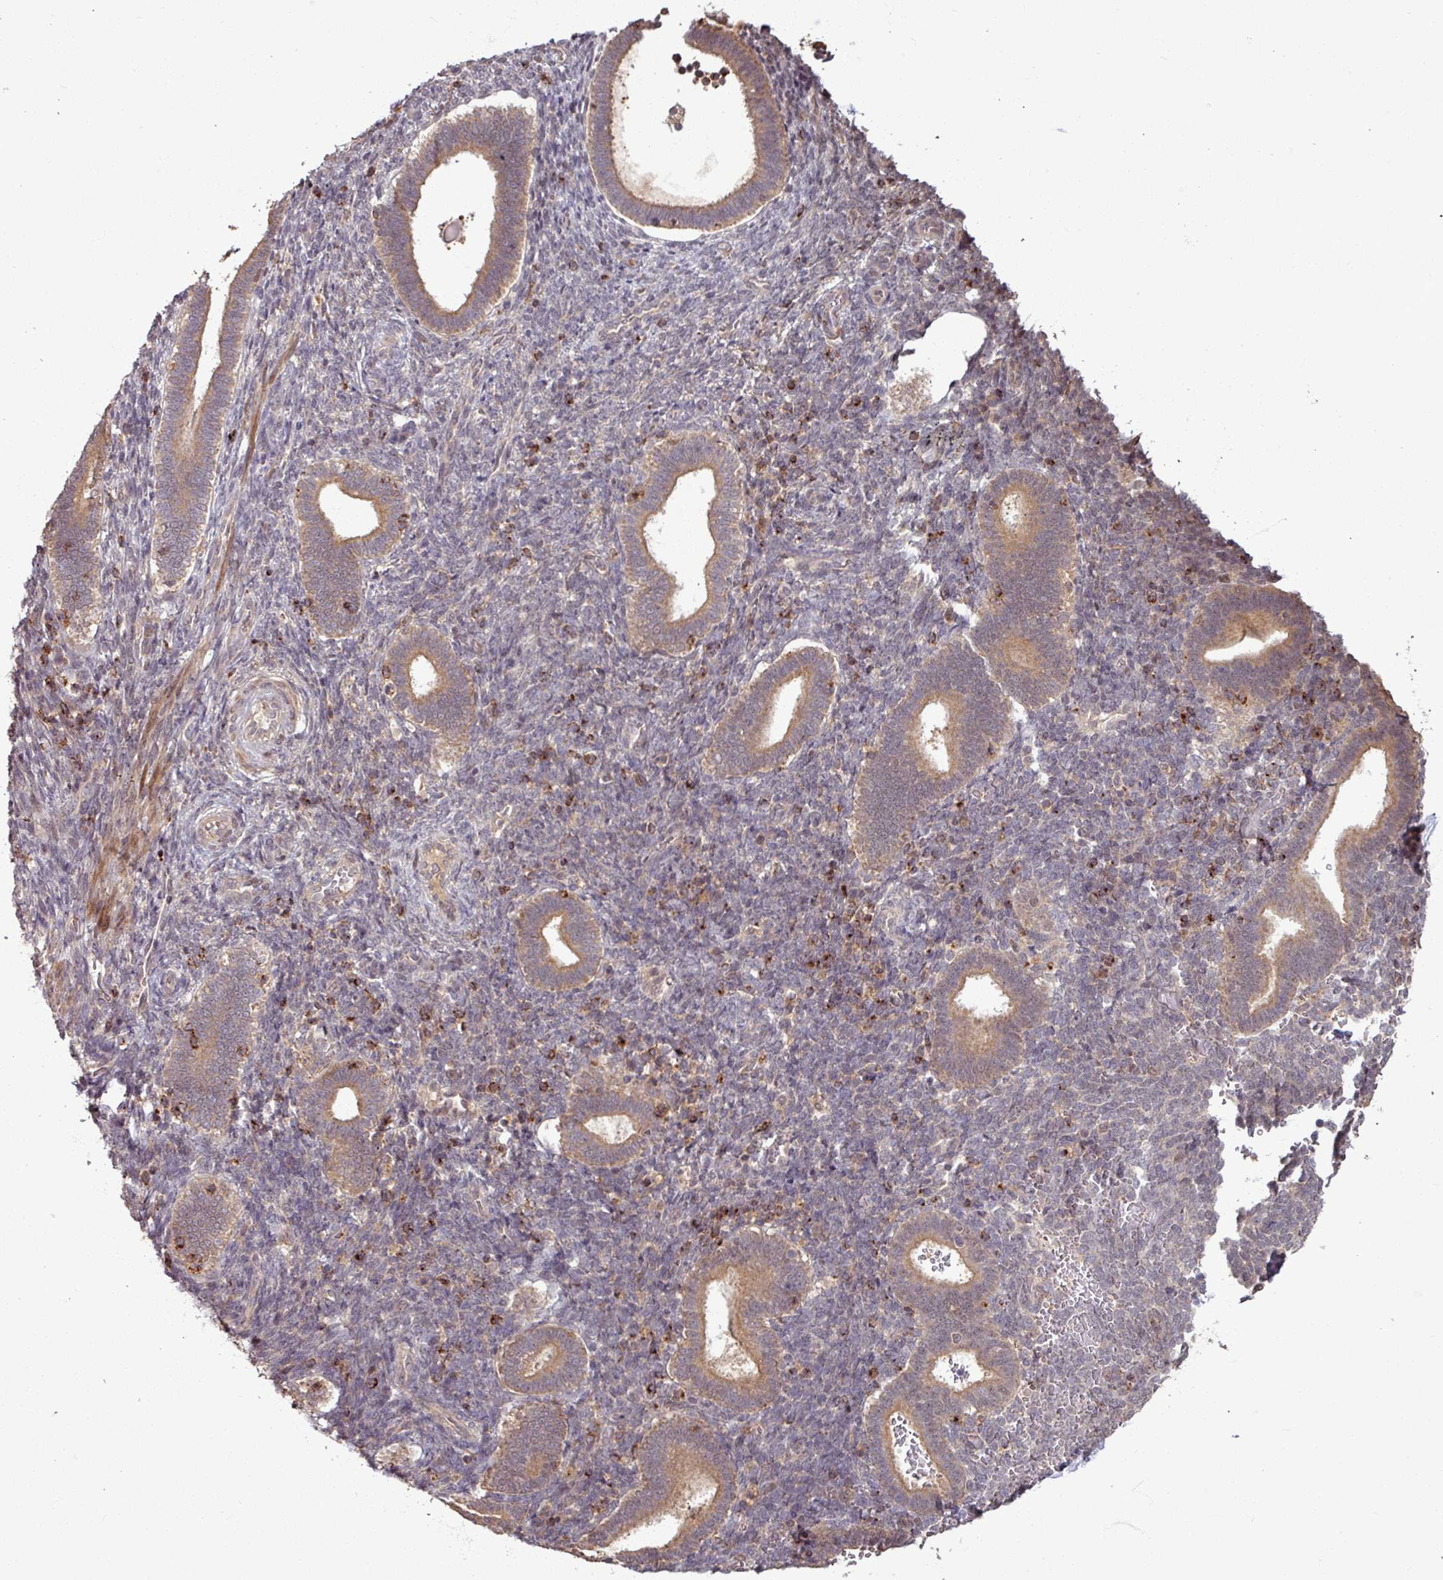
{"staining": {"intensity": "negative", "quantity": "none", "location": "none"}, "tissue": "endometrium", "cell_type": "Cells in endometrial stroma", "image_type": "normal", "snomed": [{"axis": "morphology", "description": "Normal tissue, NOS"}, {"axis": "topography", "description": "Endometrium"}], "caption": "Cells in endometrial stroma show no significant protein expression in unremarkable endometrium.", "gene": "OR6B1", "patient": {"sex": "female", "age": 34}}